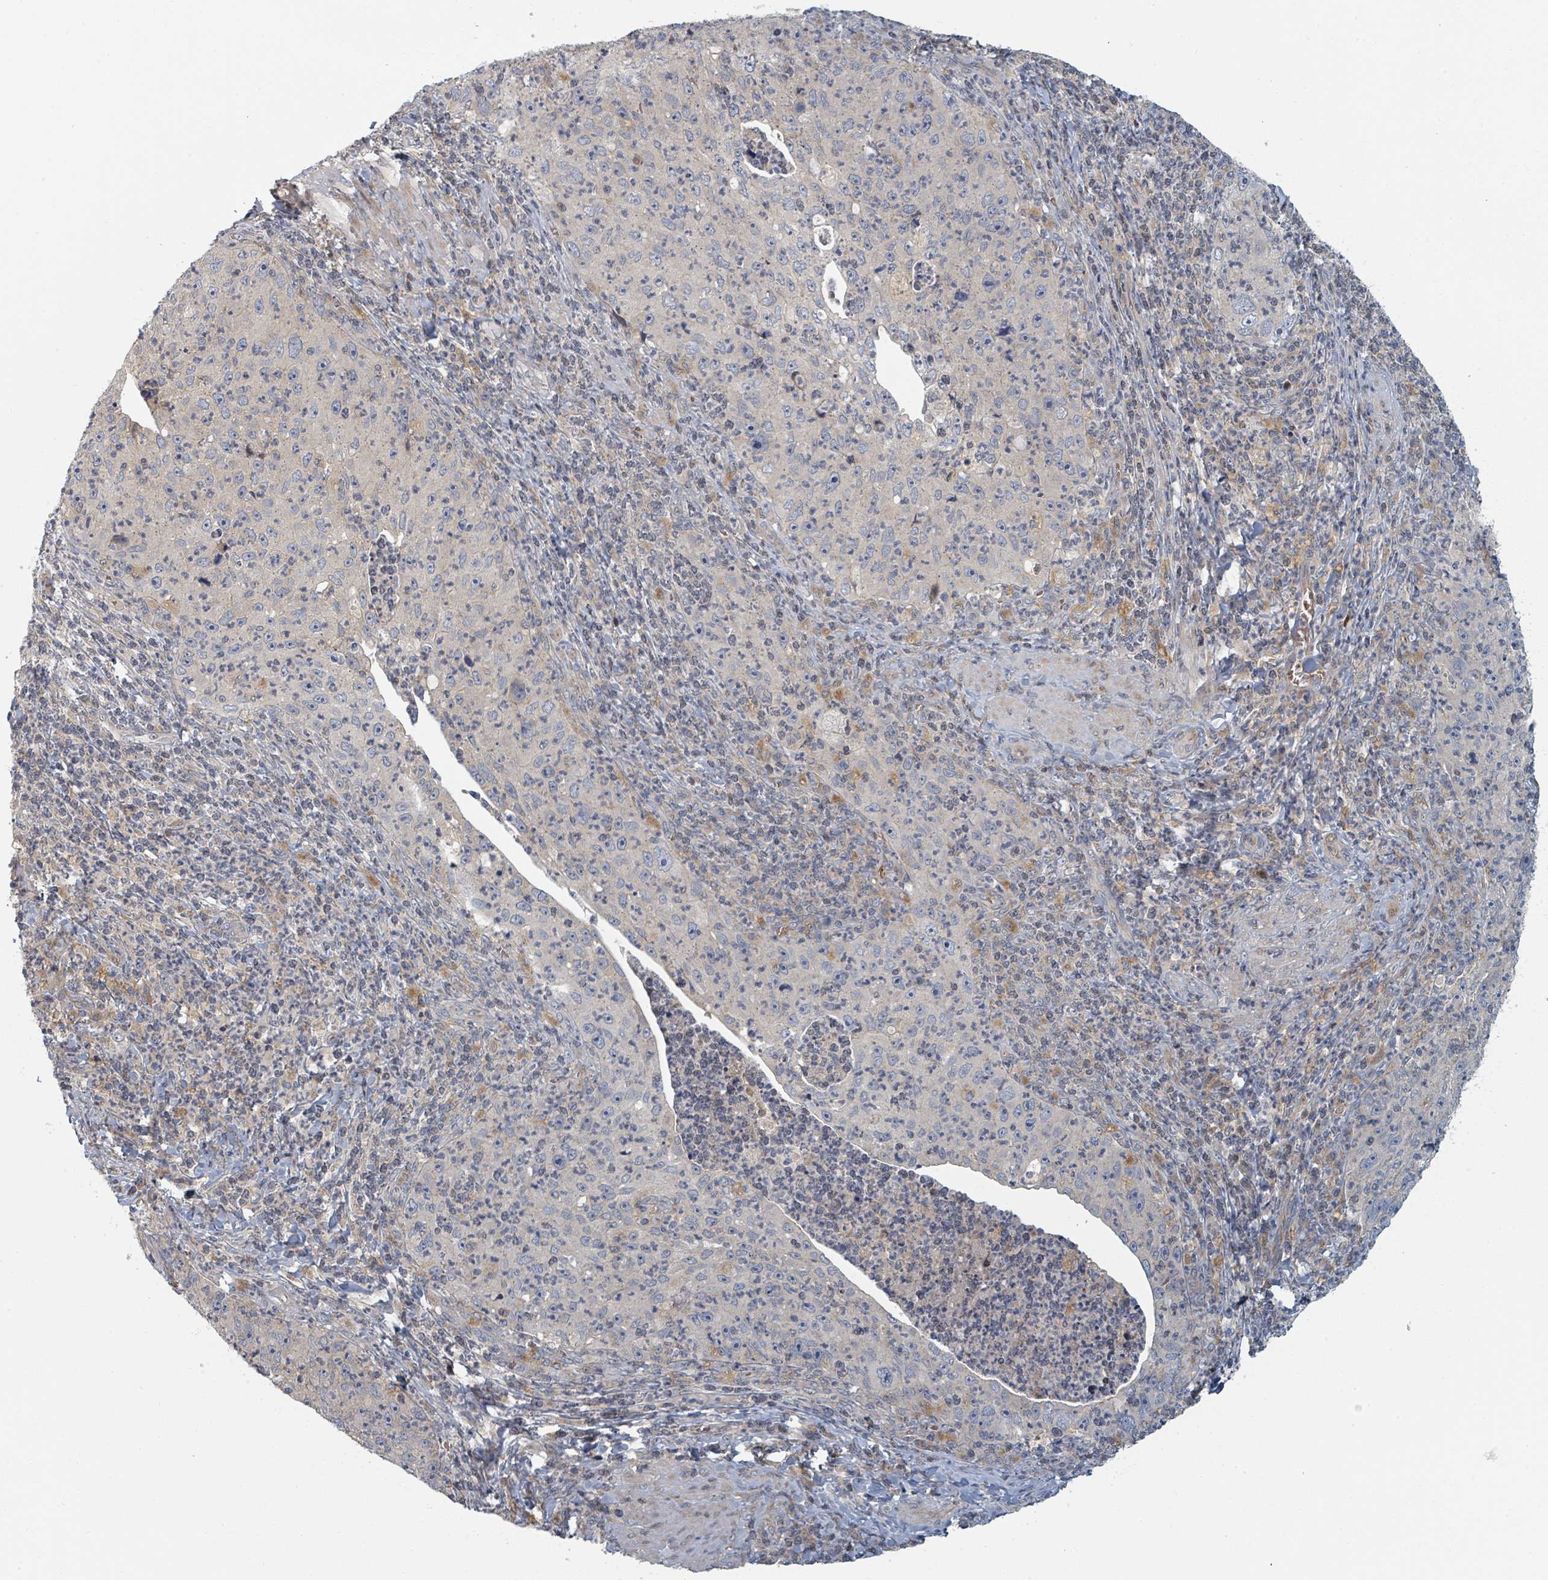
{"staining": {"intensity": "negative", "quantity": "none", "location": "none"}, "tissue": "cervical cancer", "cell_type": "Tumor cells", "image_type": "cancer", "snomed": [{"axis": "morphology", "description": "Squamous cell carcinoma, NOS"}, {"axis": "topography", "description": "Cervix"}], "caption": "Tumor cells are negative for brown protein staining in cervical cancer (squamous cell carcinoma). Brightfield microscopy of immunohistochemistry stained with DAB (3,3'-diaminobenzidine) (brown) and hematoxylin (blue), captured at high magnification.", "gene": "TRPC4AP", "patient": {"sex": "female", "age": 30}}